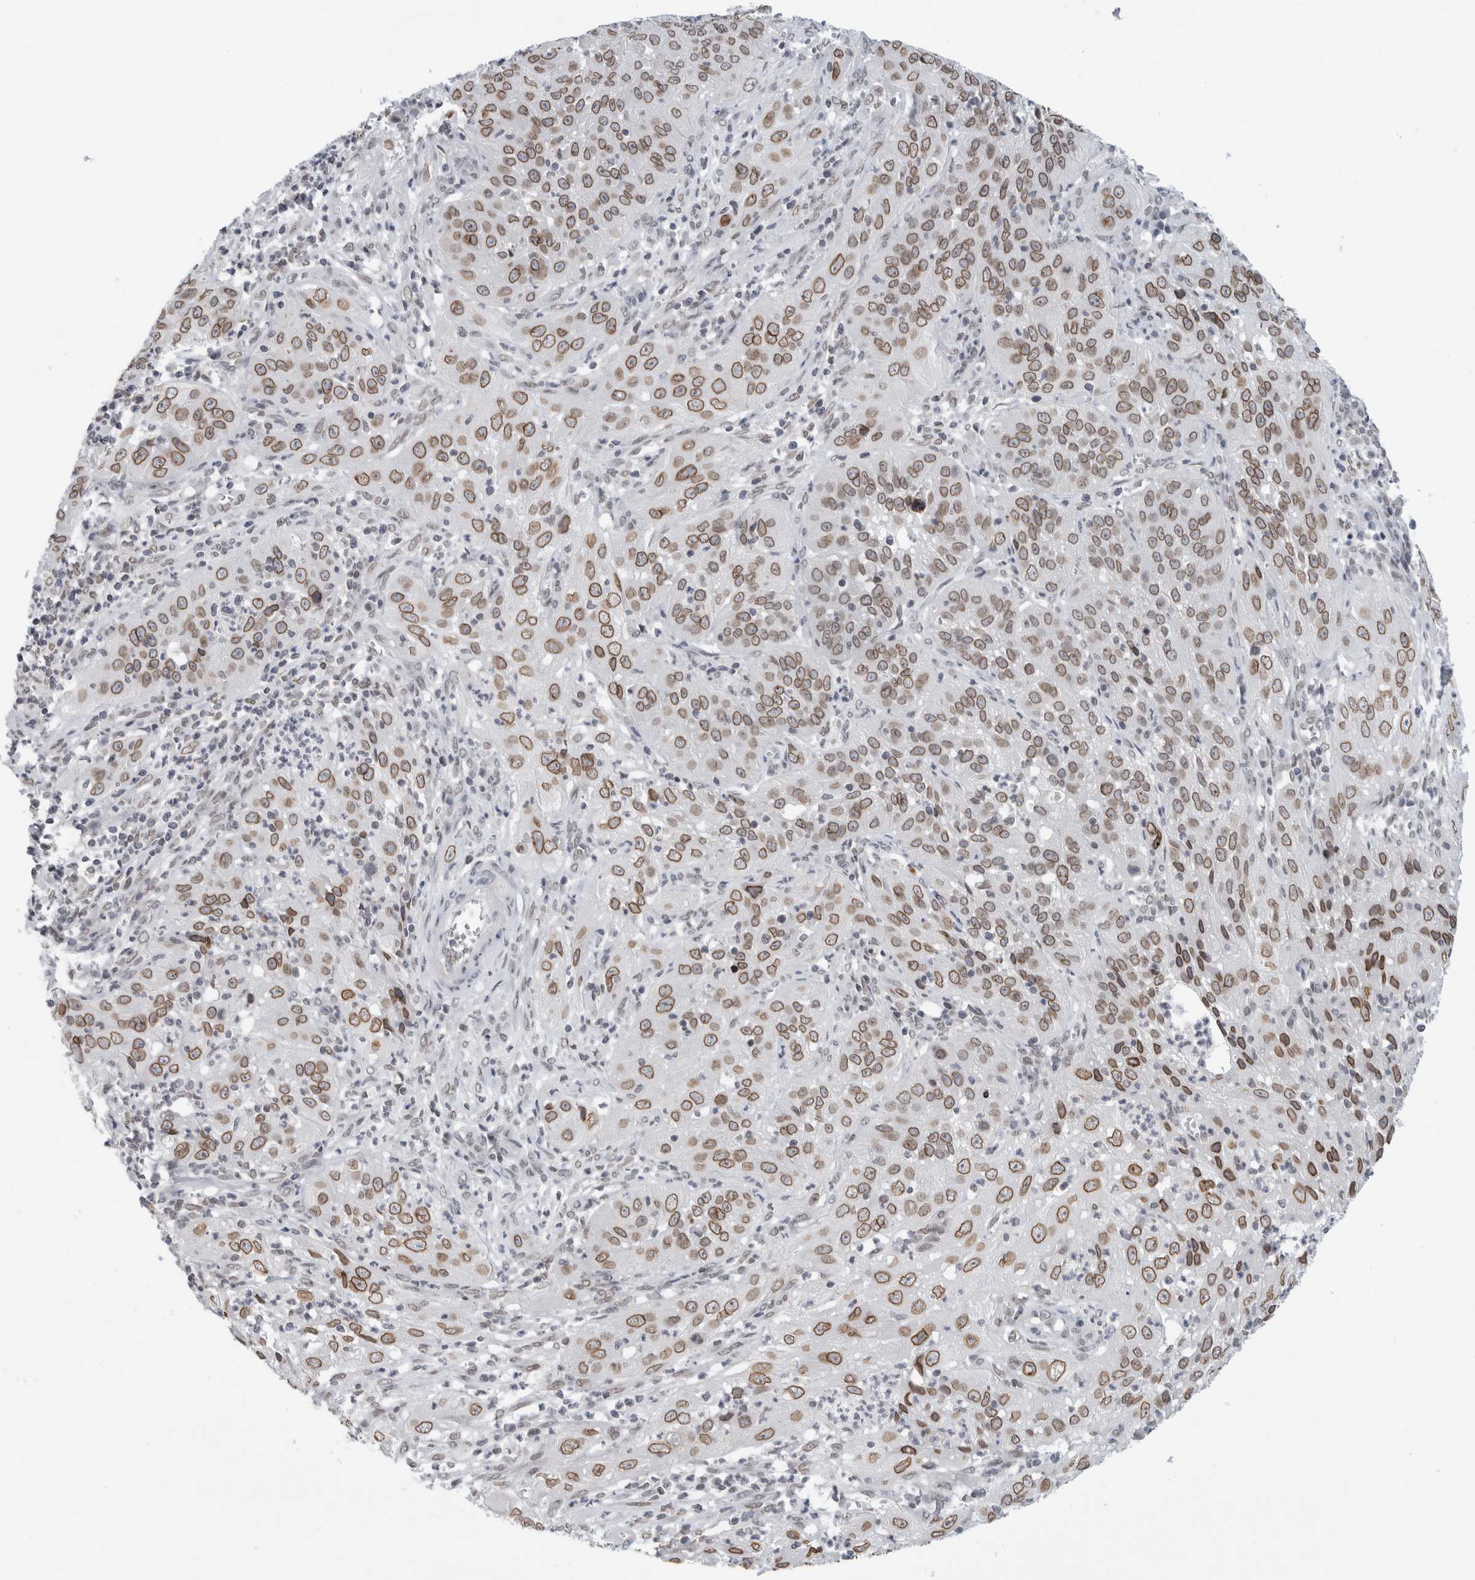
{"staining": {"intensity": "moderate", "quantity": ">75%", "location": "cytoplasmic/membranous,nuclear"}, "tissue": "cervical cancer", "cell_type": "Tumor cells", "image_type": "cancer", "snomed": [{"axis": "morphology", "description": "Squamous cell carcinoma, NOS"}, {"axis": "topography", "description": "Cervix"}], "caption": "A medium amount of moderate cytoplasmic/membranous and nuclear positivity is seen in about >75% of tumor cells in cervical squamous cell carcinoma tissue. (DAB (3,3'-diaminobenzidine) IHC with brightfield microscopy, high magnification).", "gene": "ZNF770", "patient": {"sex": "female", "age": 32}}